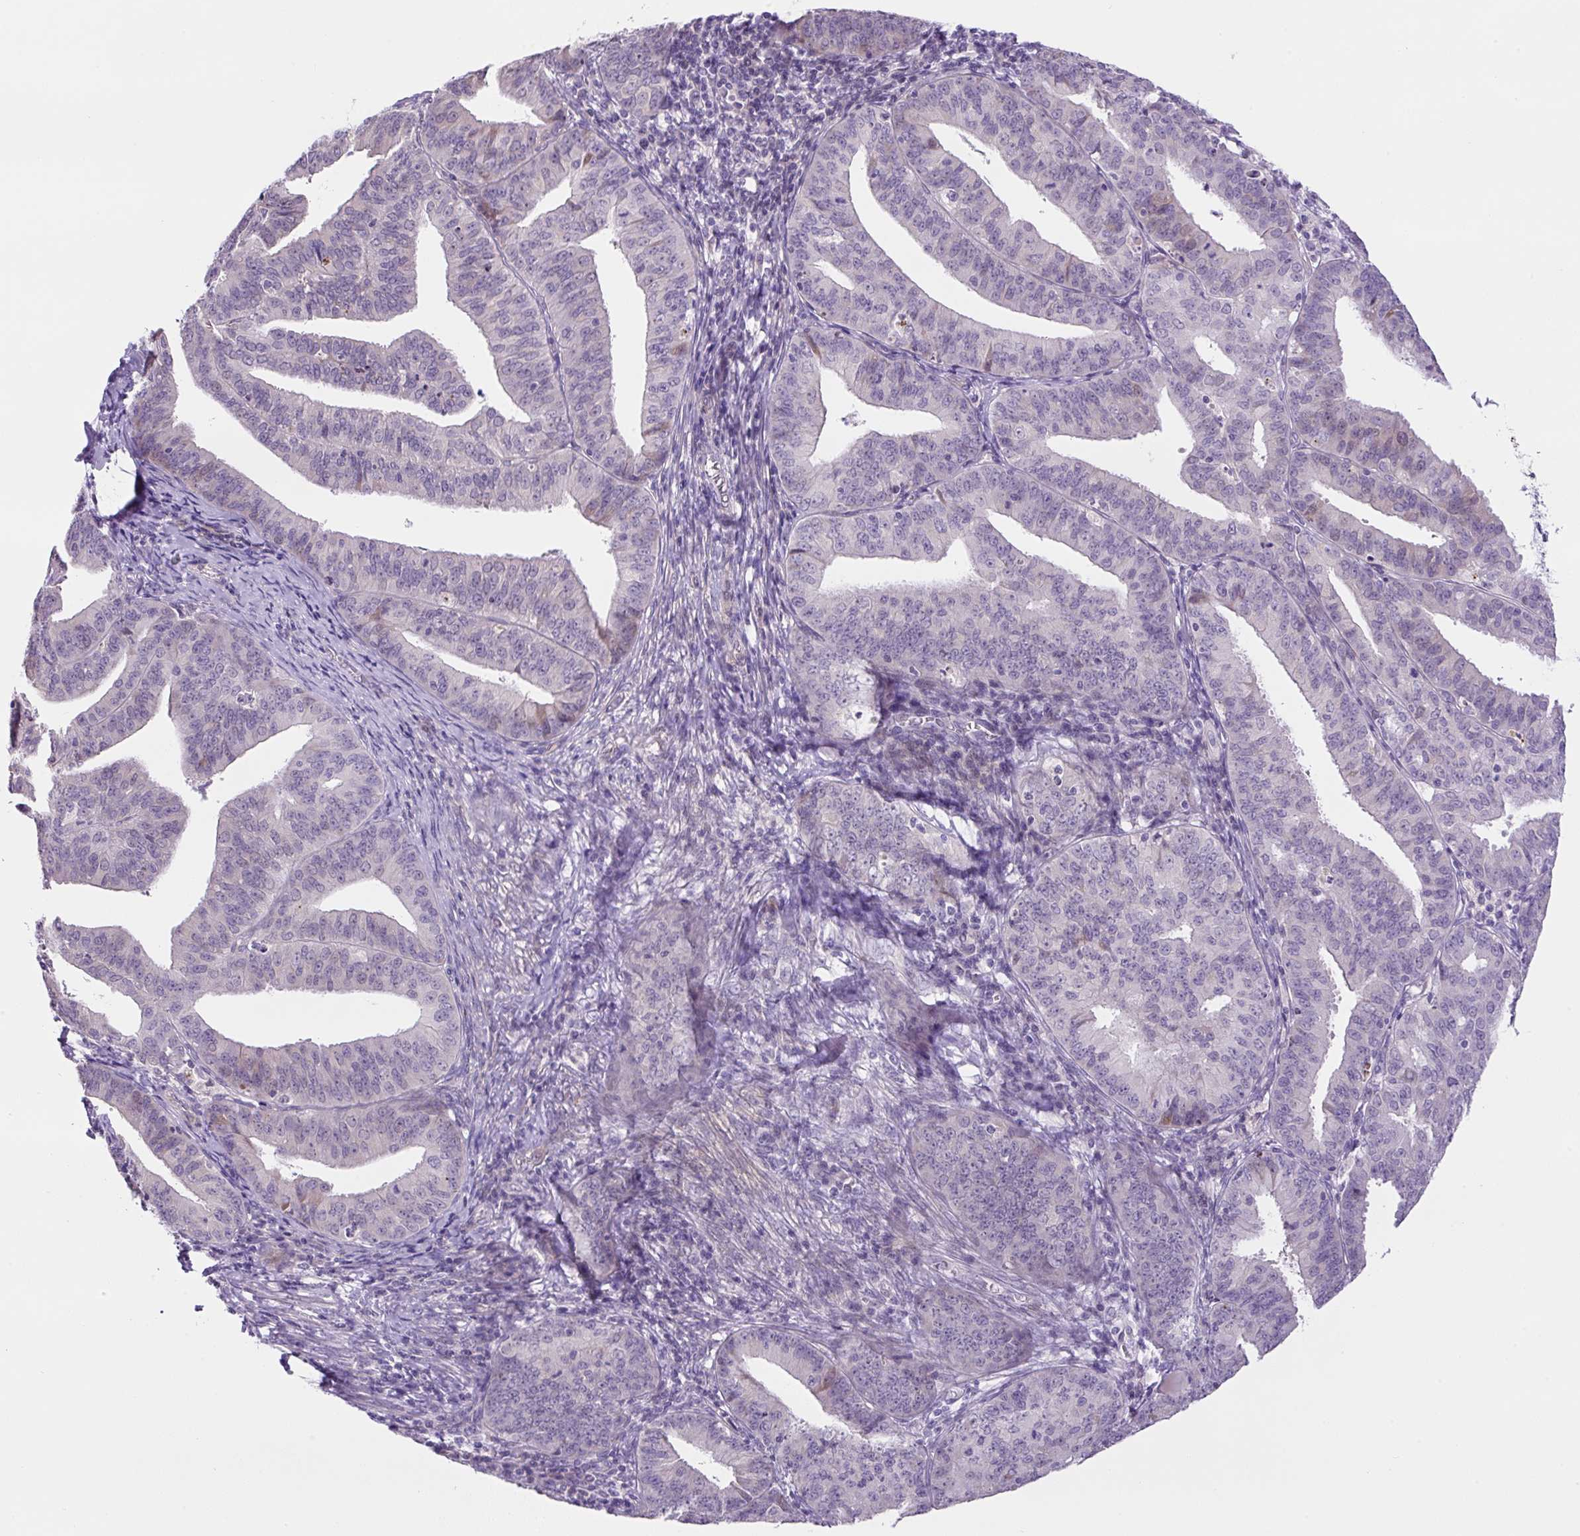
{"staining": {"intensity": "negative", "quantity": "none", "location": "none"}, "tissue": "endometrial cancer", "cell_type": "Tumor cells", "image_type": "cancer", "snomed": [{"axis": "morphology", "description": "Adenocarcinoma, NOS"}, {"axis": "topography", "description": "Endometrium"}], "caption": "Micrograph shows no protein positivity in tumor cells of endometrial cancer tissue. (Brightfield microscopy of DAB IHC at high magnification).", "gene": "OGDHL", "patient": {"sex": "female", "age": 73}}